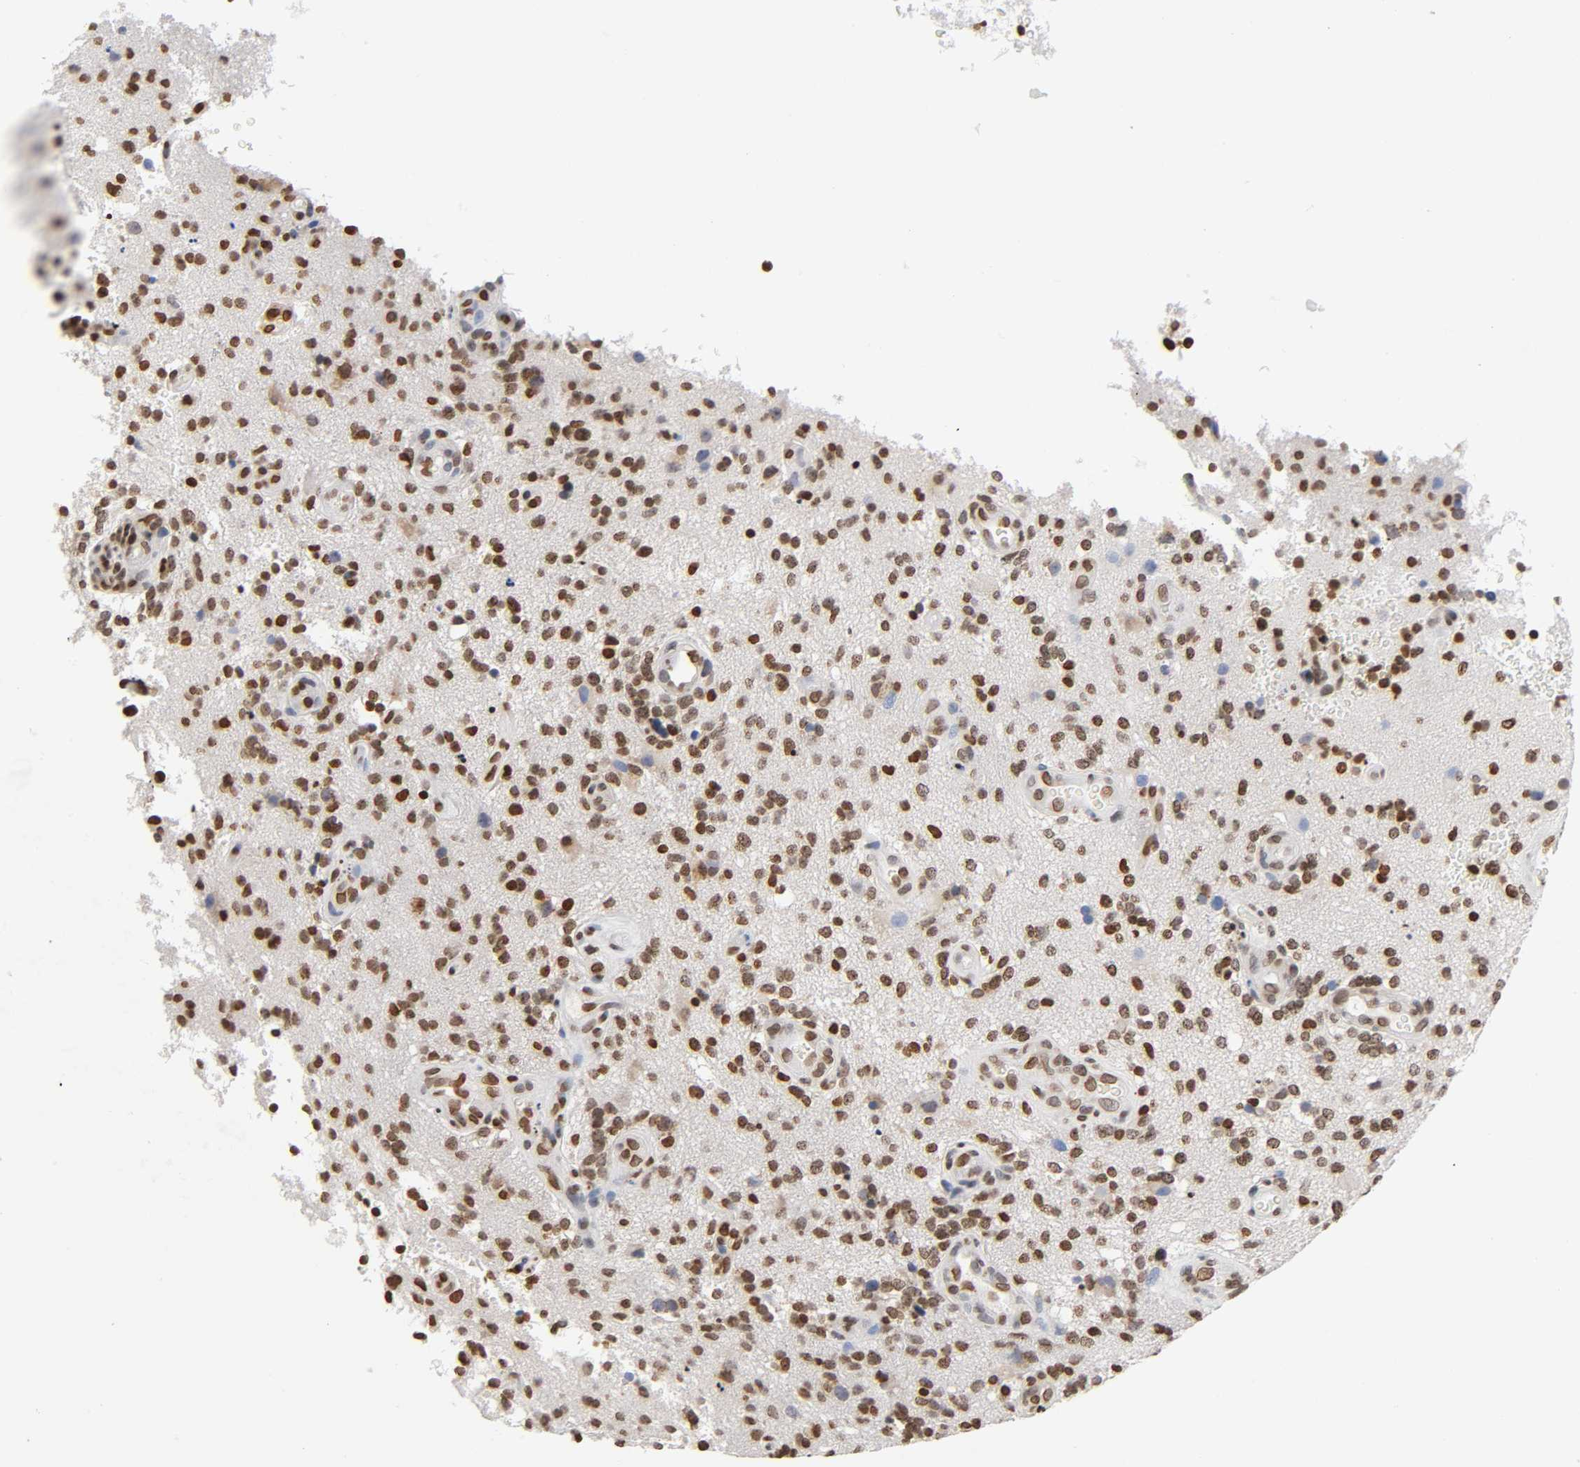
{"staining": {"intensity": "strong", "quantity": ">75%", "location": "nuclear"}, "tissue": "glioma", "cell_type": "Tumor cells", "image_type": "cancer", "snomed": [{"axis": "morphology", "description": "Normal tissue, NOS"}, {"axis": "morphology", "description": "Glioma, malignant, High grade"}, {"axis": "topography", "description": "Cerebral cortex"}], "caption": "Immunohistochemistry (DAB) staining of glioma shows strong nuclear protein staining in approximately >75% of tumor cells.", "gene": "HOXA6", "patient": {"sex": "male", "age": 75}}